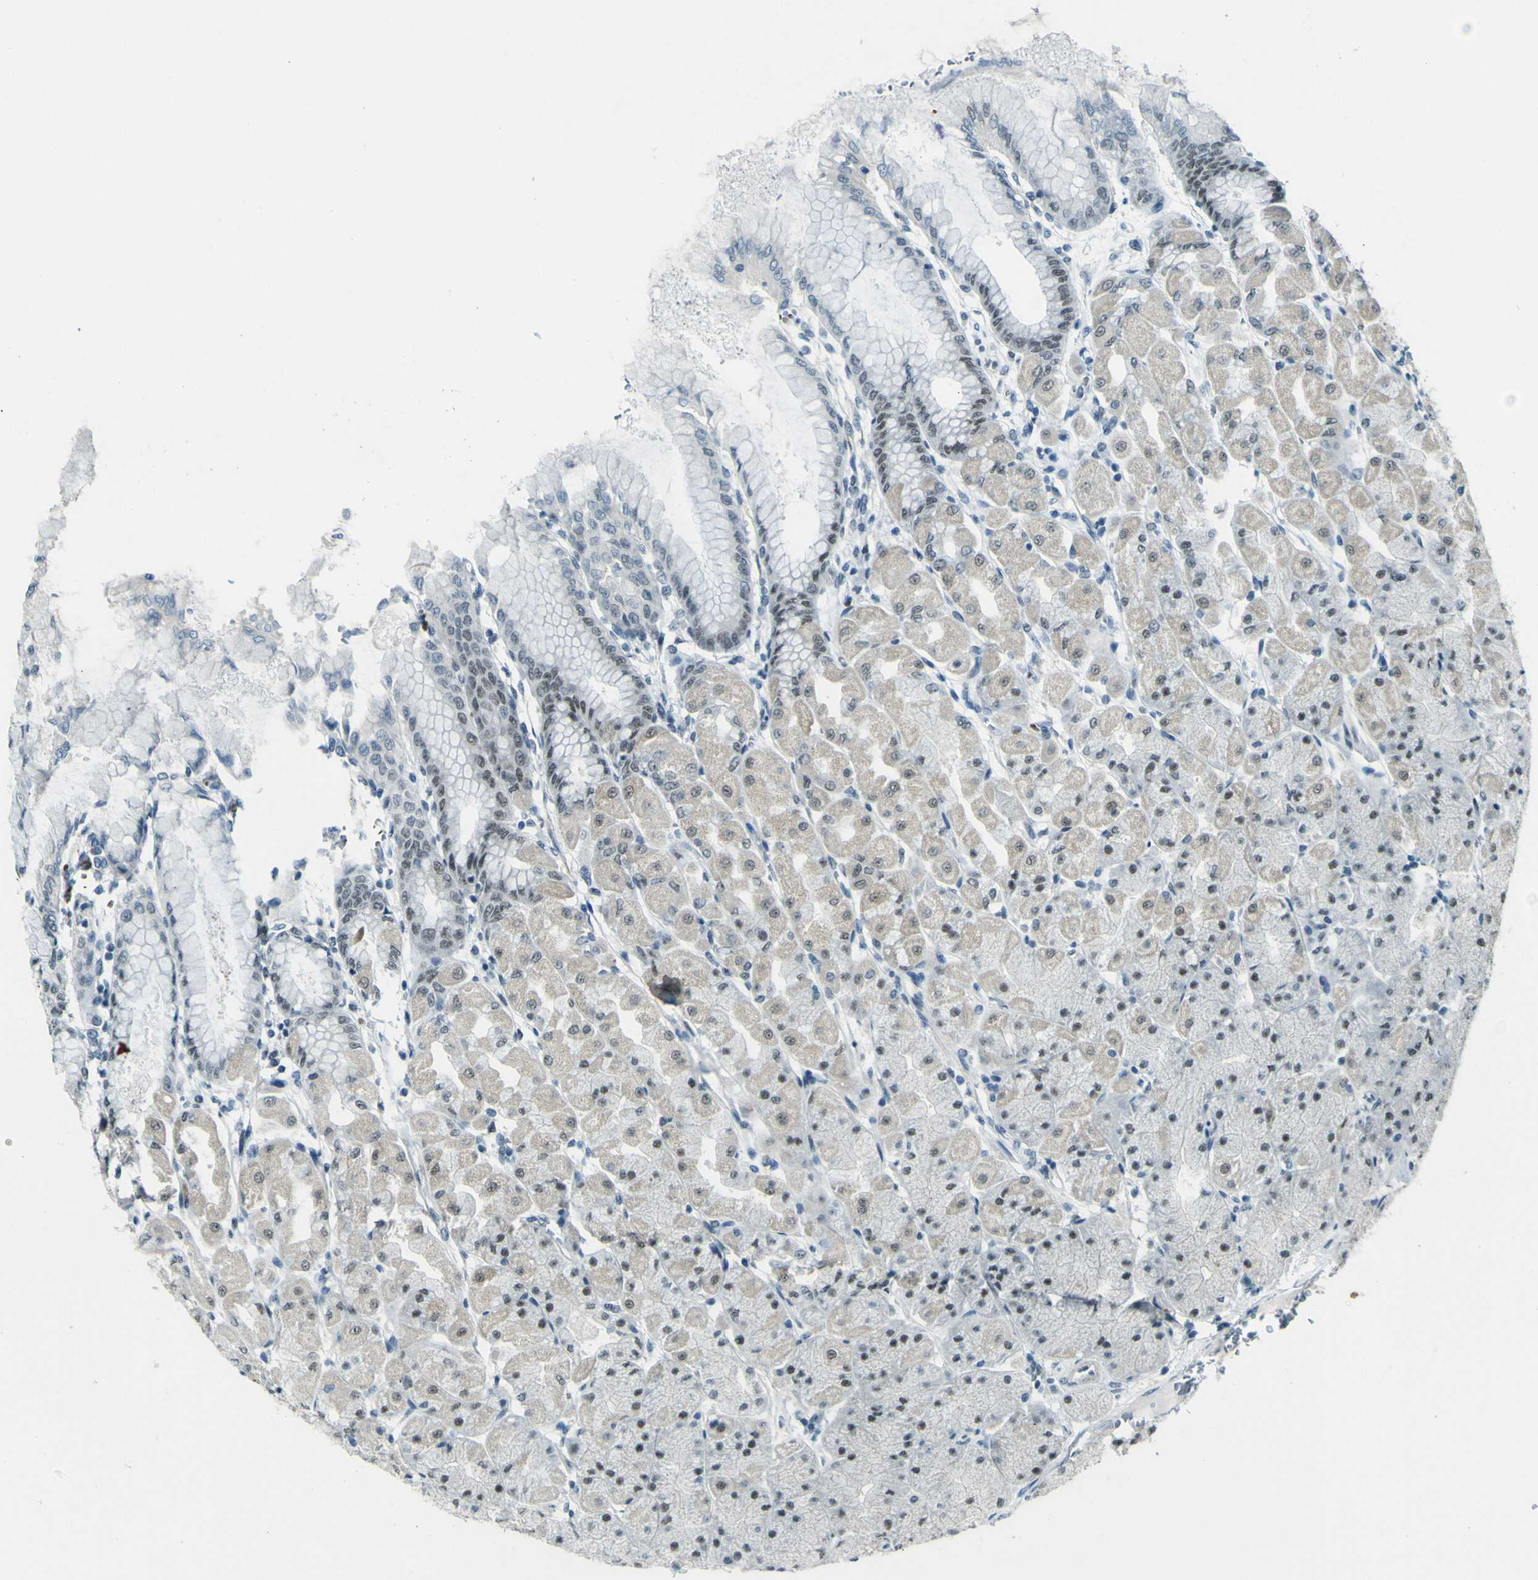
{"staining": {"intensity": "weak", "quantity": ">75%", "location": "nuclear"}, "tissue": "stomach", "cell_type": "Glandular cells", "image_type": "normal", "snomed": [{"axis": "morphology", "description": "Normal tissue, NOS"}, {"axis": "topography", "description": "Stomach, upper"}], "caption": "Protein positivity by IHC exhibits weak nuclear positivity in about >75% of glandular cells in unremarkable stomach. Immunohistochemistry (ihc) stains the protein of interest in brown and the nuclei are stained blue.", "gene": "CEBPG", "patient": {"sex": "female", "age": 56}}